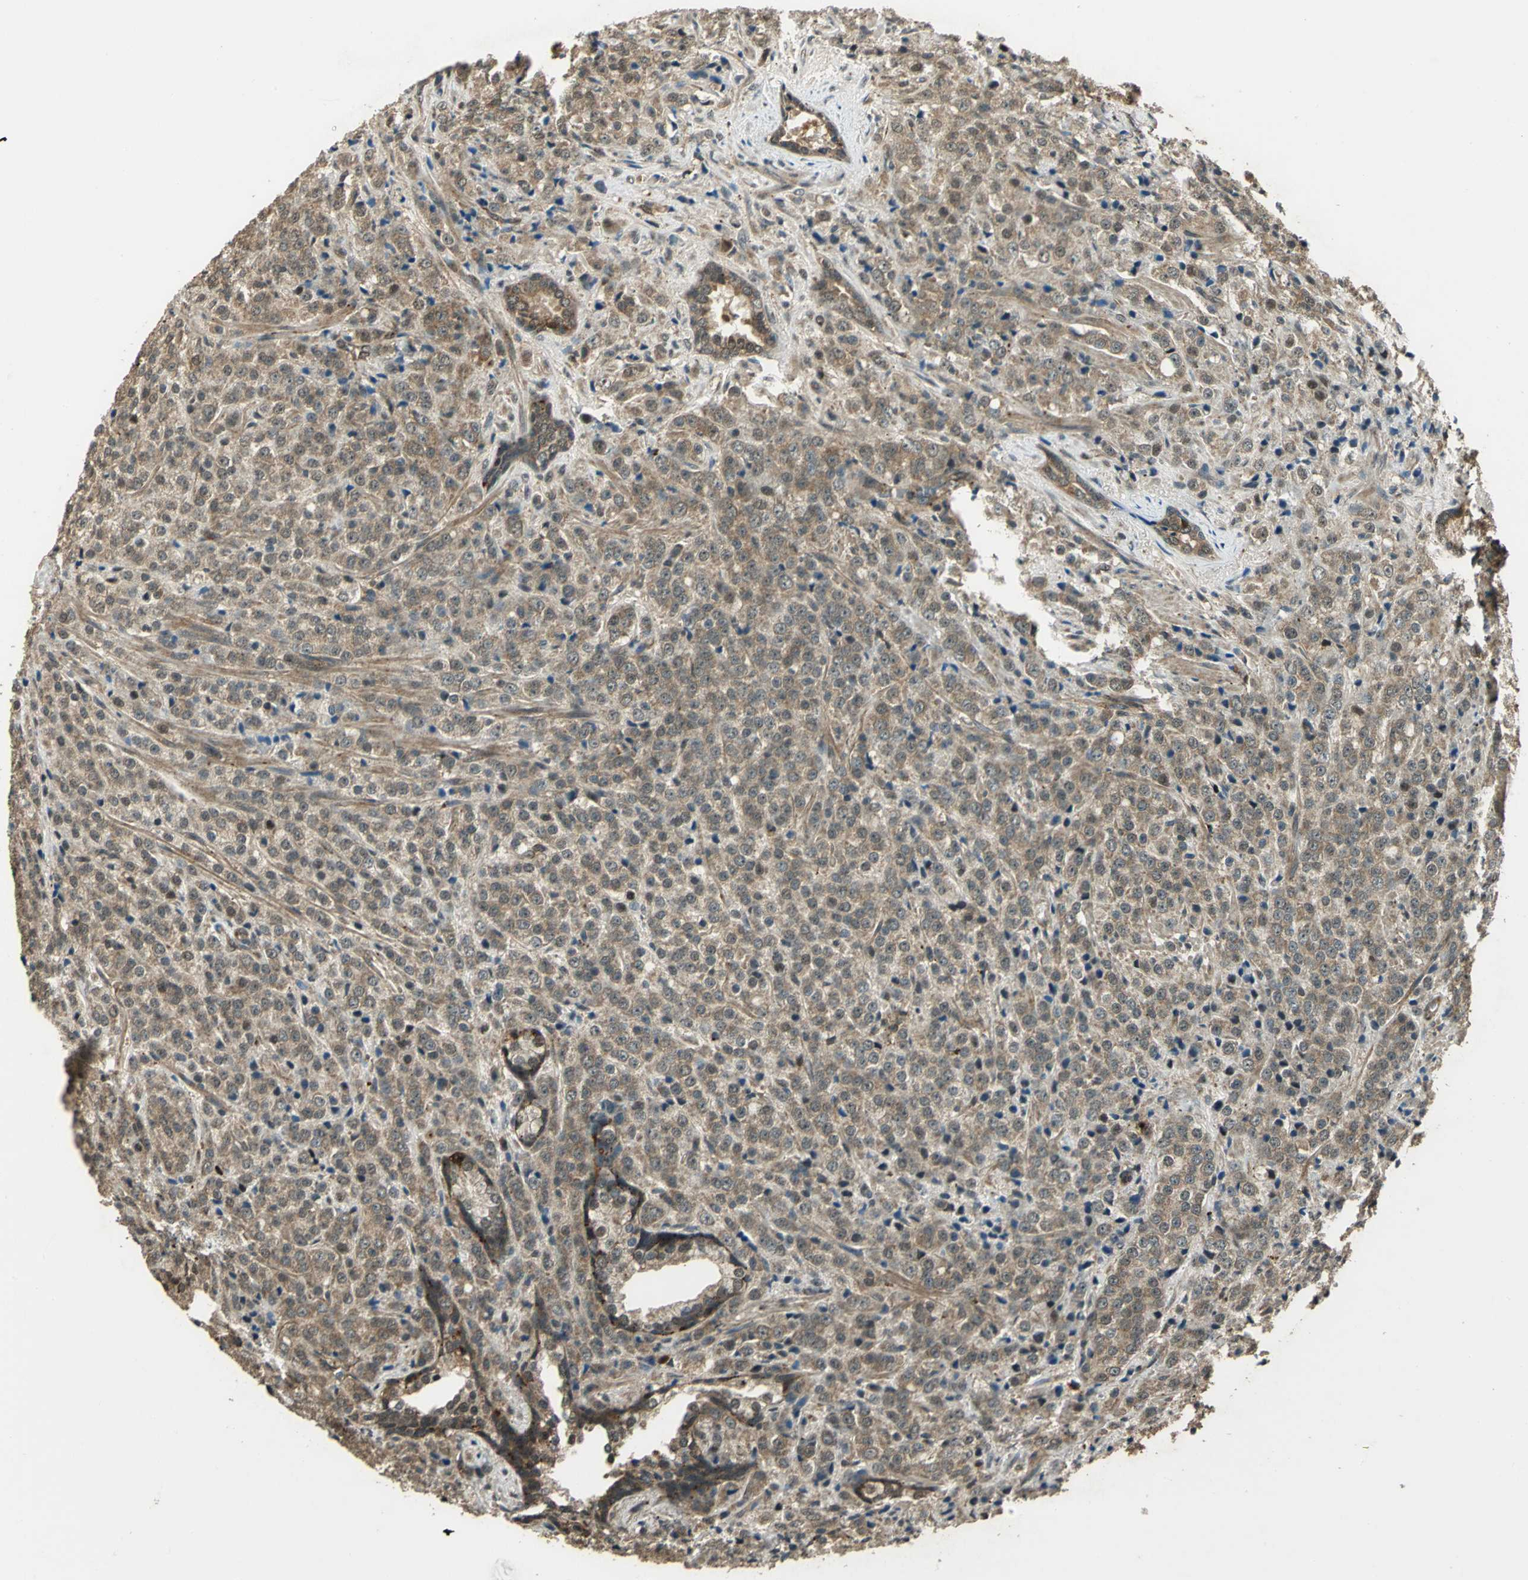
{"staining": {"intensity": "weak", "quantity": ">75%", "location": "cytoplasmic/membranous,nuclear"}, "tissue": "prostate cancer", "cell_type": "Tumor cells", "image_type": "cancer", "snomed": [{"axis": "morphology", "description": "Adenocarcinoma, Medium grade"}, {"axis": "topography", "description": "Prostate"}], "caption": "Protein analysis of prostate cancer (medium-grade adenocarcinoma) tissue shows weak cytoplasmic/membranous and nuclear positivity in approximately >75% of tumor cells. Nuclei are stained in blue.", "gene": "PPP1R13L", "patient": {"sex": "male", "age": 70}}